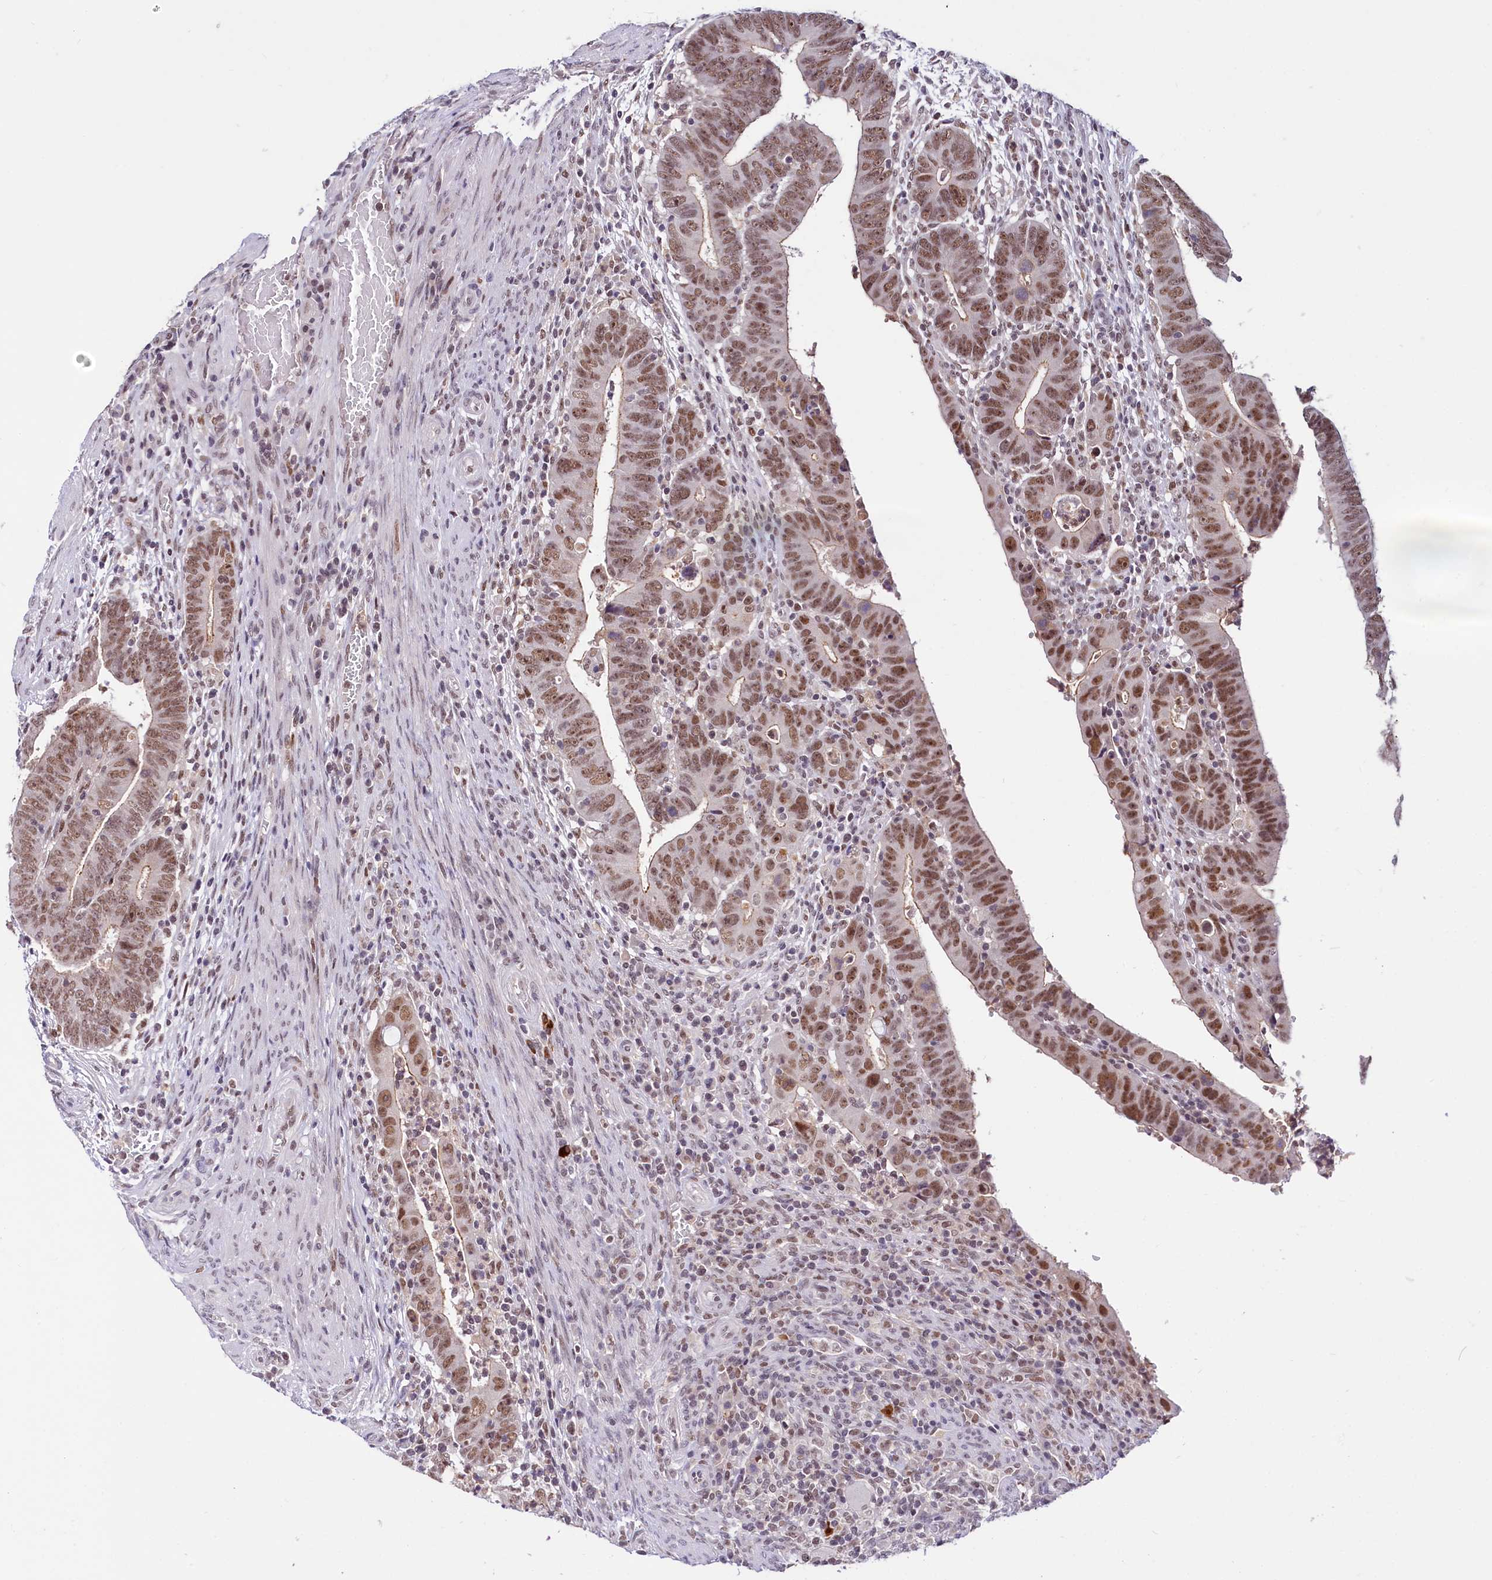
{"staining": {"intensity": "moderate", "quantity": ">75%", "location": "cytoplasmic/membranous,nuclear"}, "tissue": "colorectal cancer", "cell_type": "Tumor cells", "image_type": "cancer", "snomed": [{"axis": "morphology", "description": "Normal tissue, NOS"}, {"axis": "morphology", "description": "Adenocarcinoma, NOS"}, {"axis": "topography", "description": "Rectum"}], "caption": "This image displays adenocarcinoma (colorectal) stained with IHC to label a protein in brown. The cytoplasmic/membranous and nuclear of tumor cells show moderate positivity for the protein. Nuclei are counter-stained blue.", "gene": "SCAF11", "patient": {"sex": "female", "age": 65}}